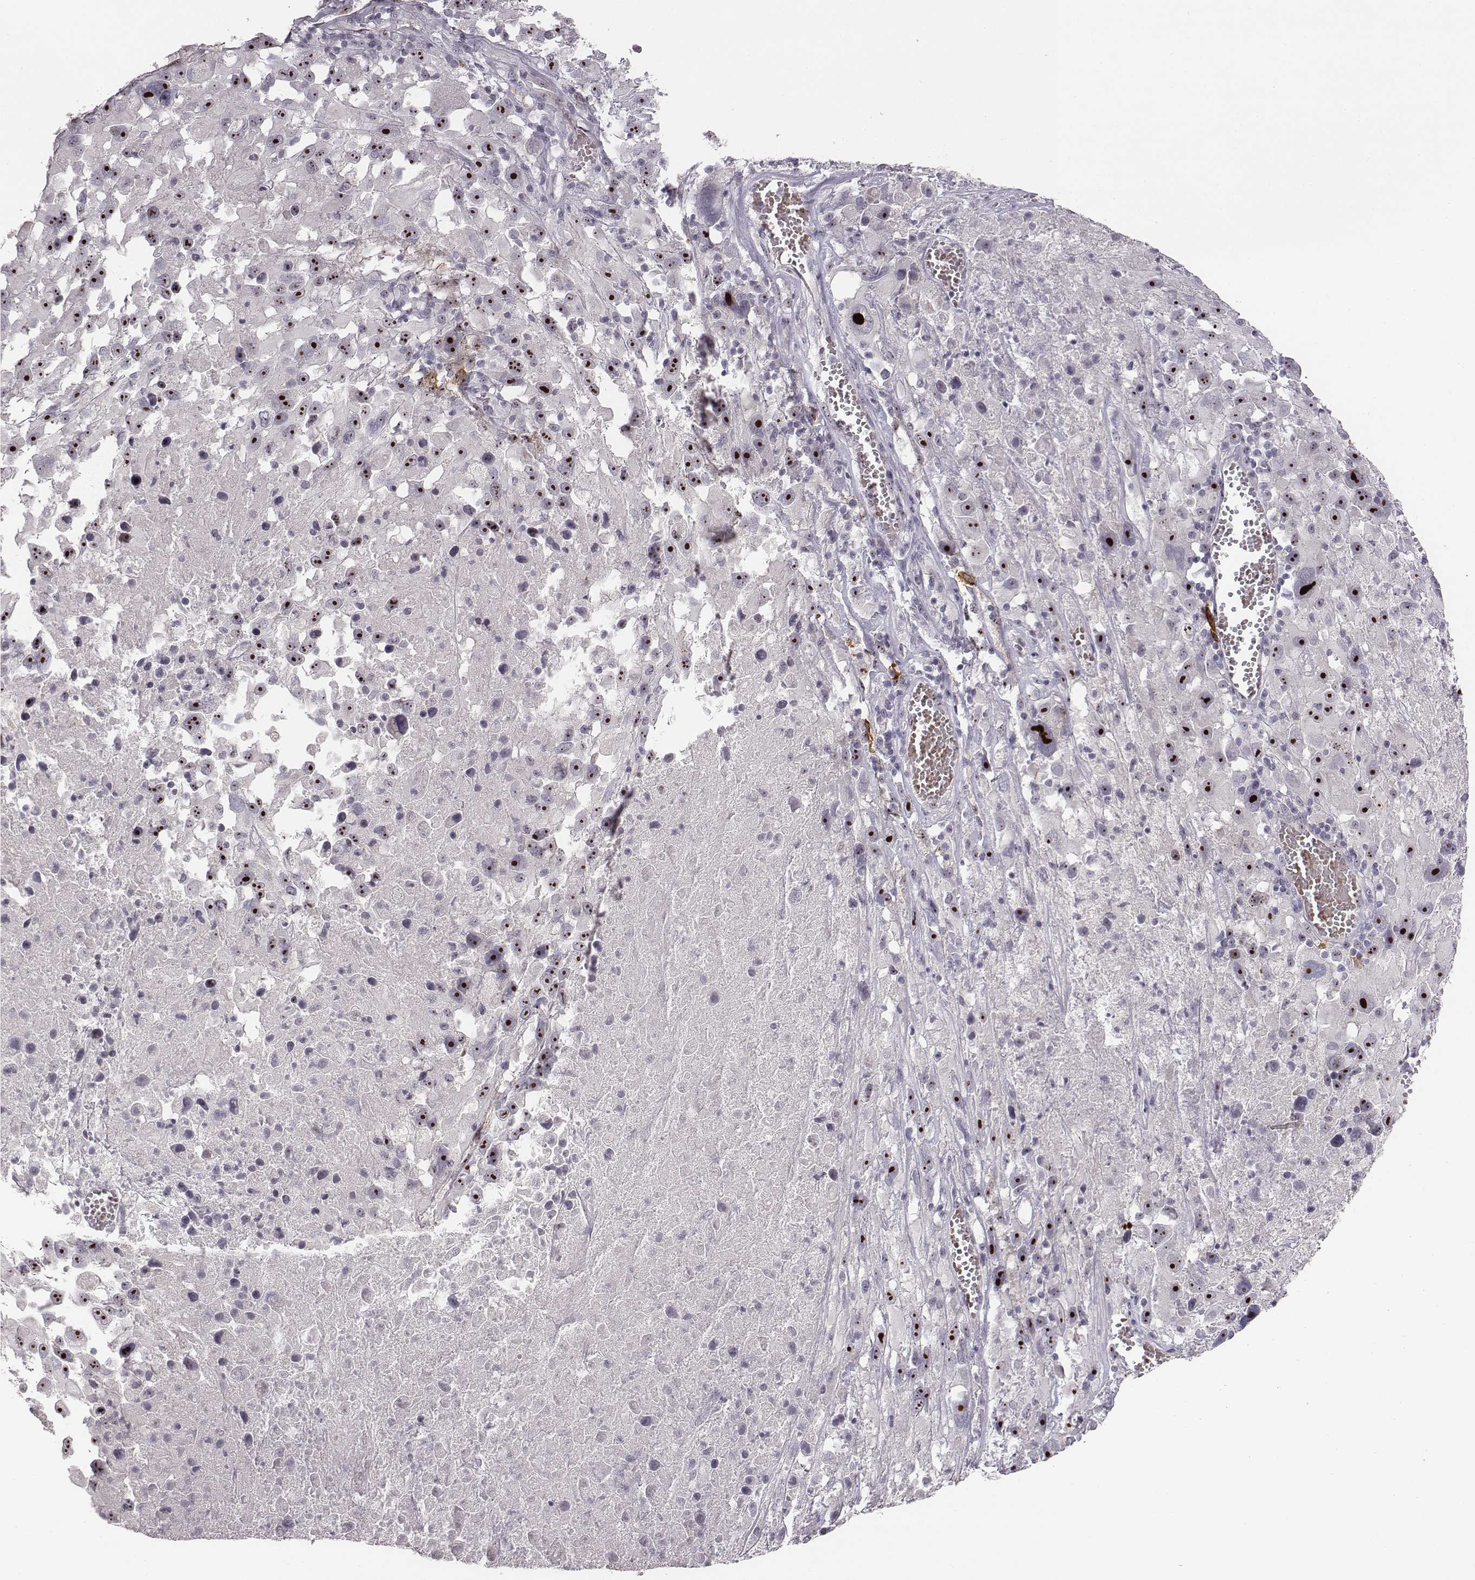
{"staining": {"intensity": "strong", "quantity": ">75%", "location": "nuclear"}, "tissue": "melanoma", "cell_type": "Tumor cells", "image_type": "cancer", "snomed": [{"axis": "morphology", "description": "Malignant melanoma, Metastatic site"}, {"axis": "topography", "description": "Lymph node"}], "caption": "Malignant melanoma (metastatic site) was stained to show a protein in brown. There is high levels of strong nuclear positivity in about >75% of tumor cells.", "gene": "NIFK", "patient": {"sex": "male", "age": 50}}